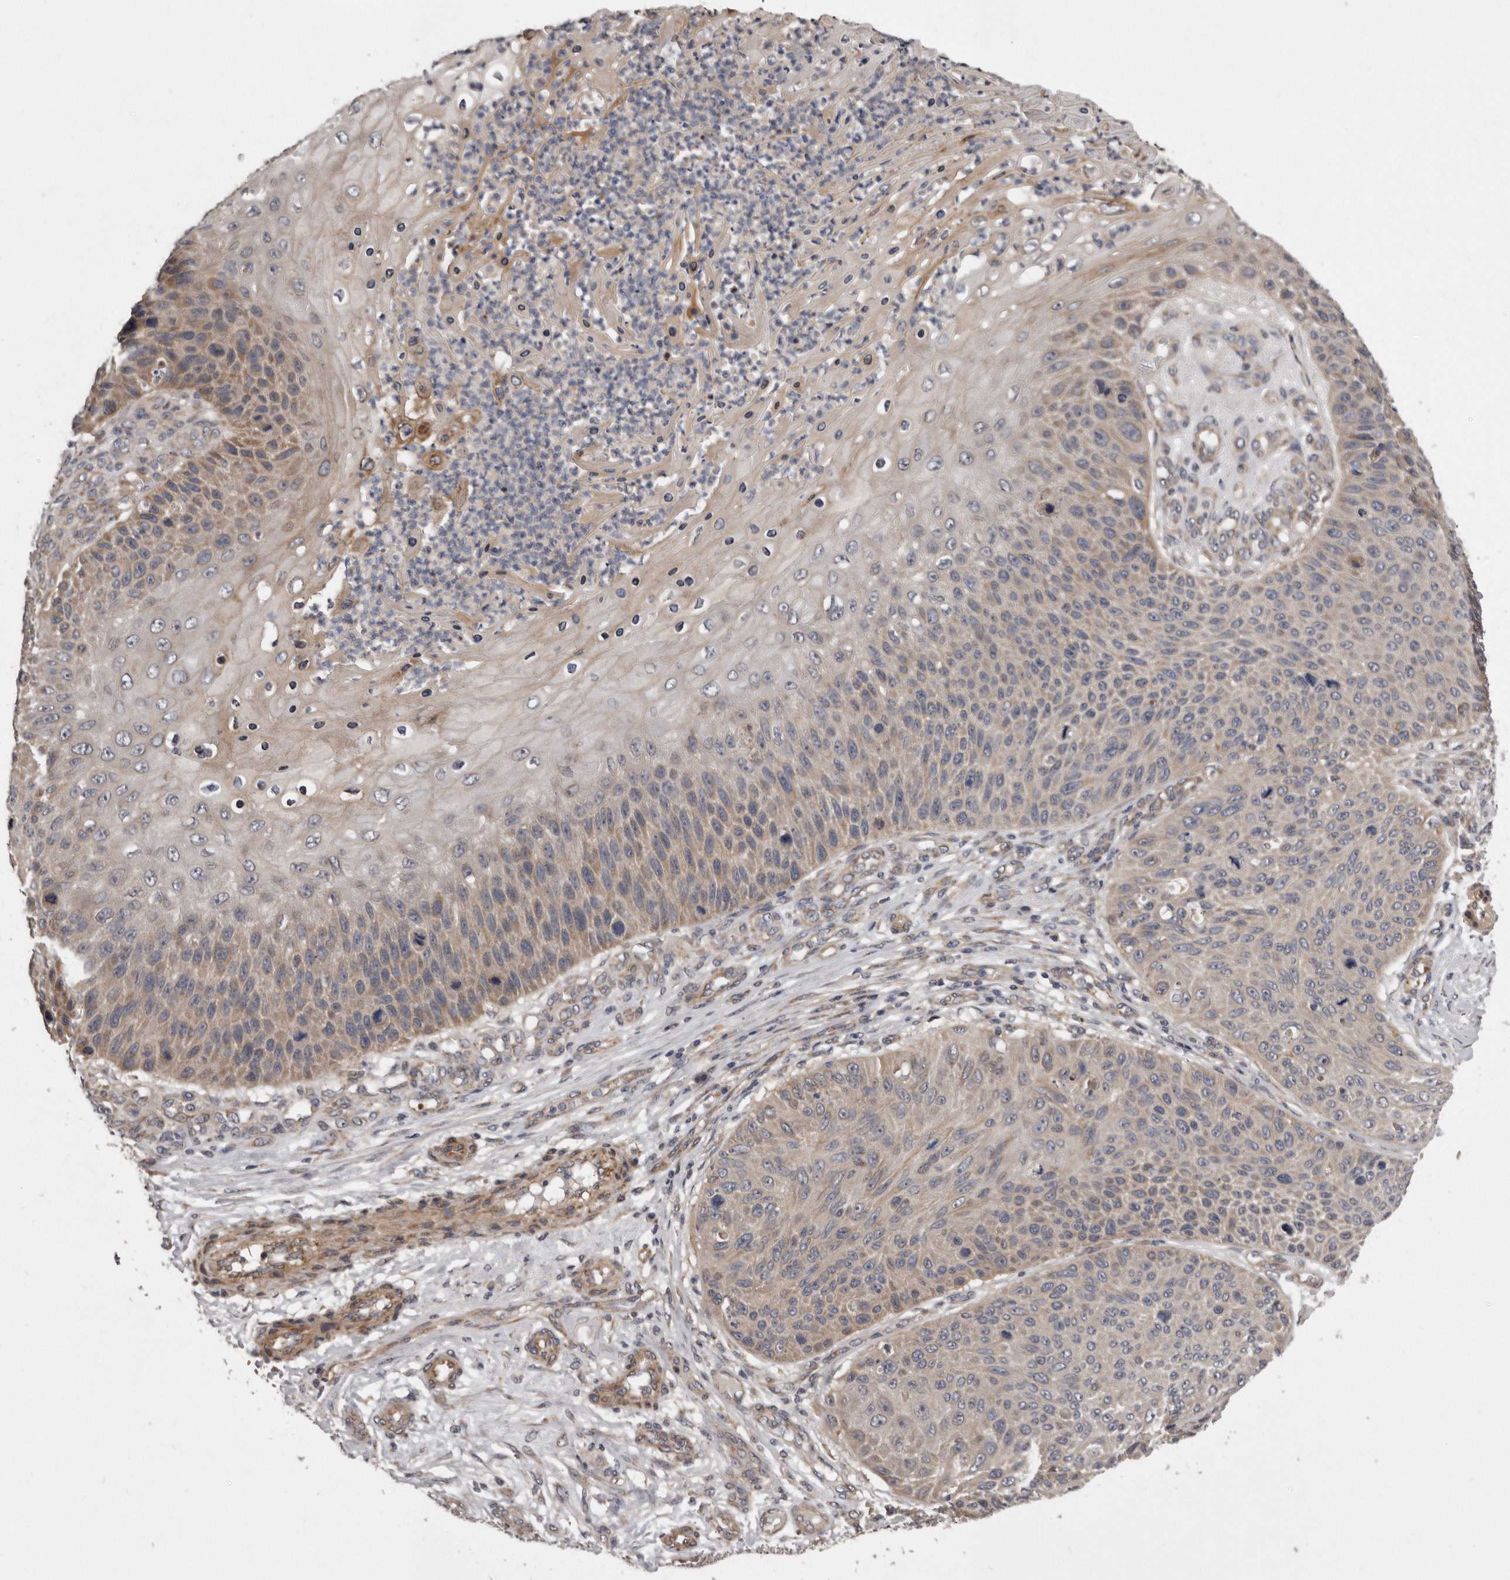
{"staining": {"intensity": "weak", "quantity": "25%-75%", "location": "cytoplasmic/membranous"}, "tissue": "skin cancer", "cell_type": "Tumor cells", "image_type": "cancer", "snomed": [{"axis": "morphology", "description": "Squamous cell carcinoma, NOS"}, {"axis": "topography", "description": "Skin"}], "caption": "This histopathology image shows immunohistochemistry (IHC) staining of squamous cell carcinoma (skin), with low weak cytoplasmic/membranous staining in about 25%-75% of tumor cells.", "gene": "ARMCX1", "patient": {"sex": "female", "age": 88}}